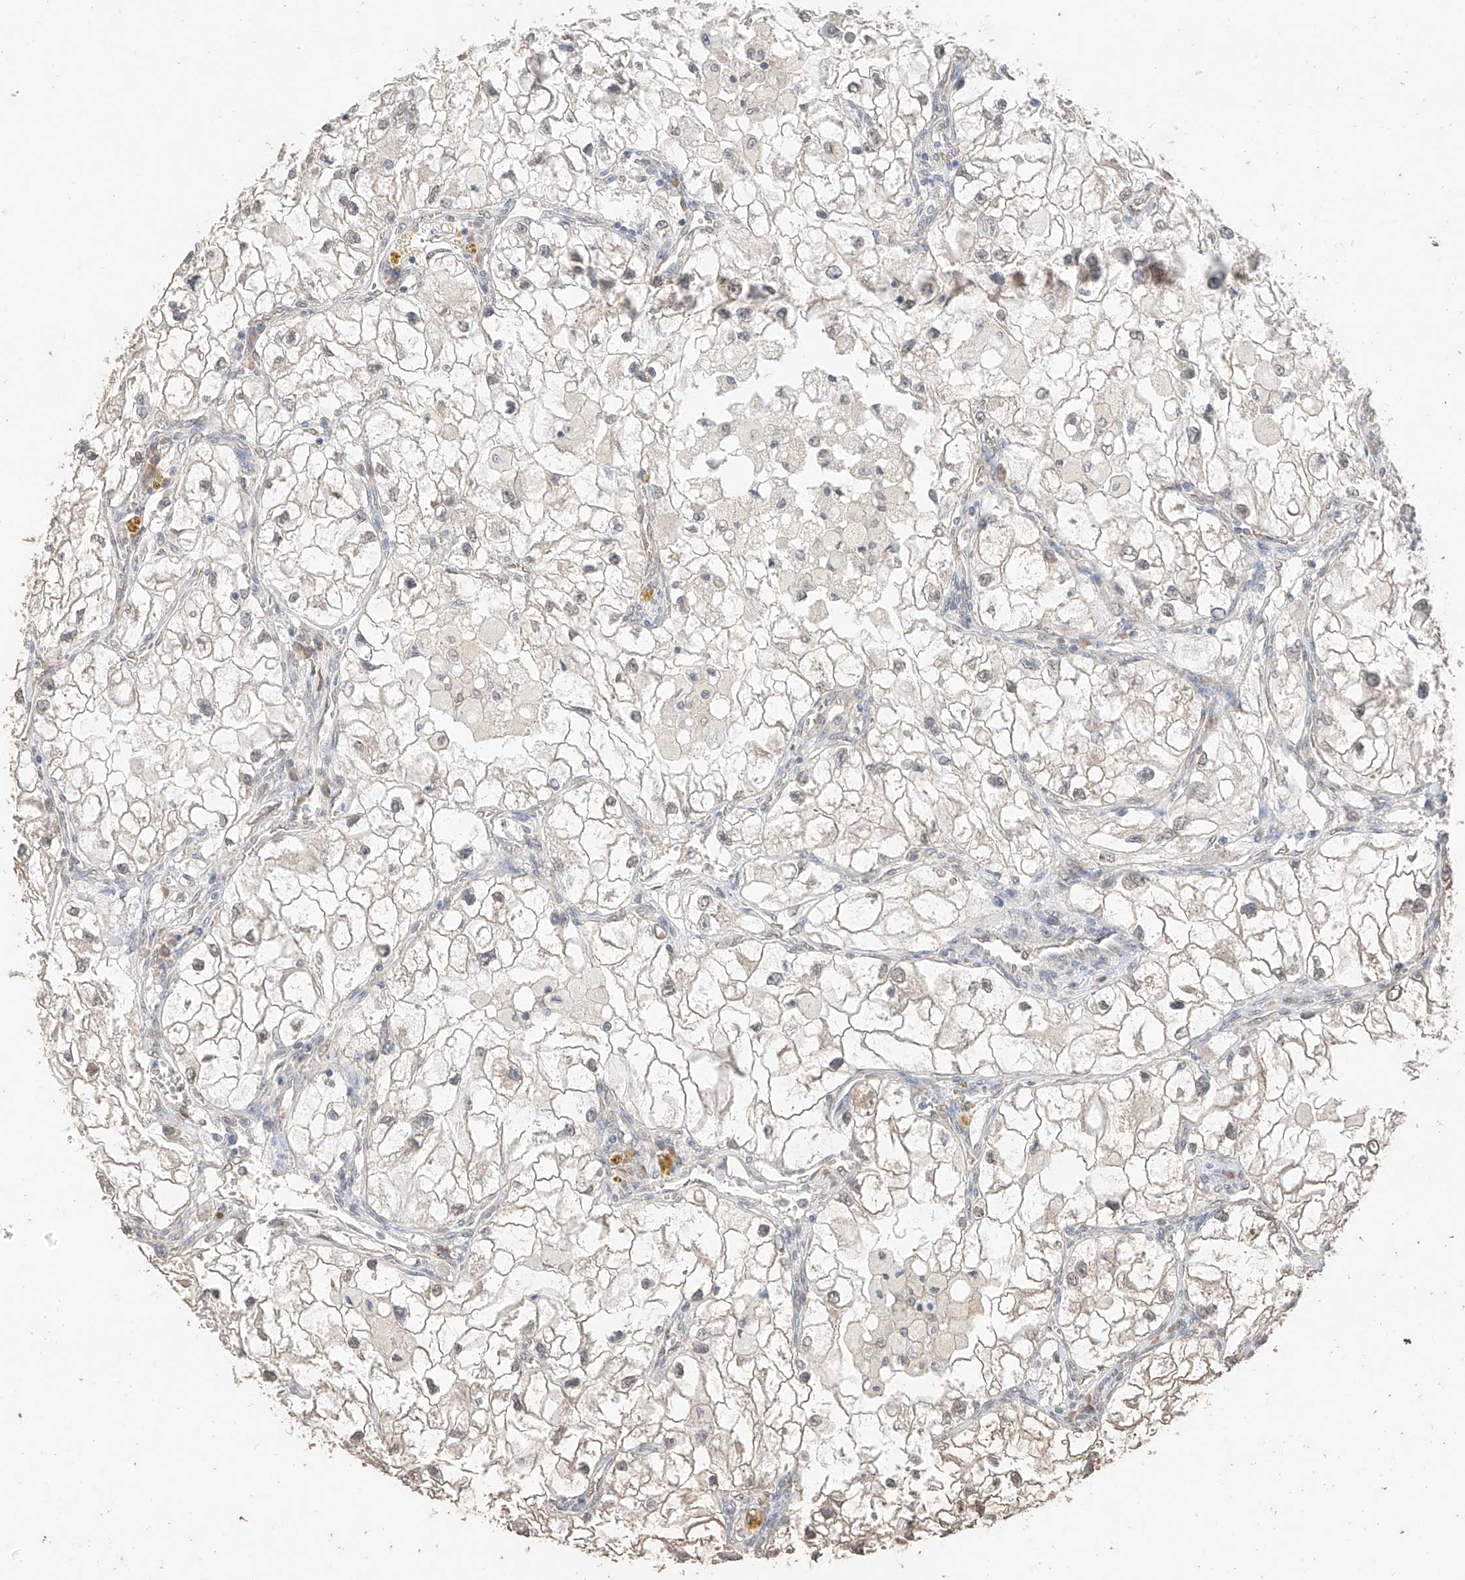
{"staining": {"intensity": "weak", "quantity": "<25%", "location": "nuclear"}, "tissue": "renal cancer", "cell_type": "Tumor cells", "image_type": "cancer", "snomed": [{"axis": "morphology", "description": "Adenocarcinoma, NOS"}, {"axis": "topography", "description": "Kidney"}], "caption": "Histopathology image shows no protein positivity in tumor cells of renal cancer (adenocarcinoma) tissue.", "gene": "IL22RA2", "patient": {"sex": "female", "age": 70}}